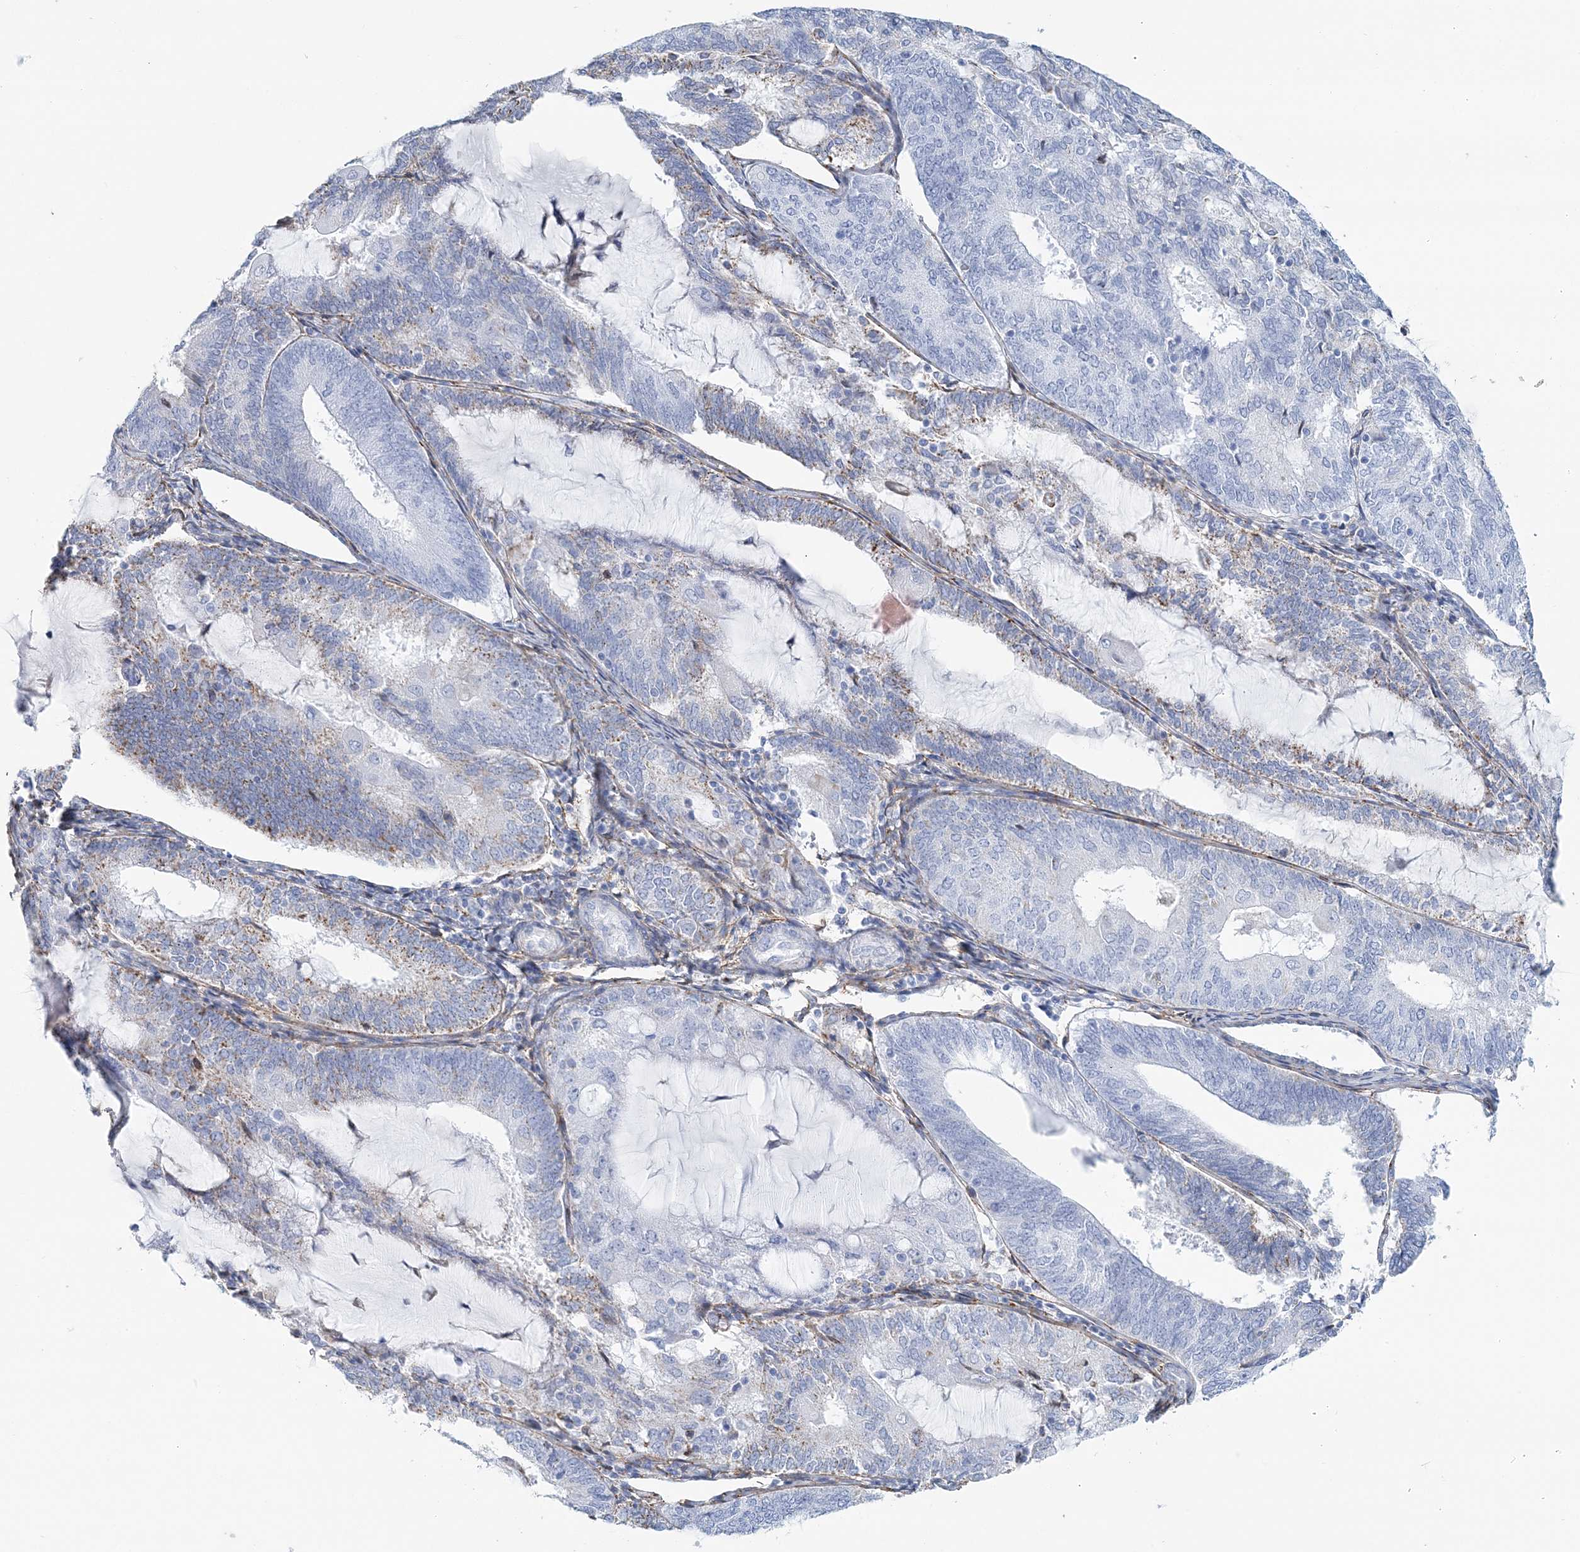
{"staining": {"intensity": "weak", "quantity": "<25%", "location": "cytoplasmic/membranous"}, "tissue": "endometrial cancer", "cell_type": "Tumor cells", "image_type": "cancer", "snomed": [{"axis": "morphology", "description": "Adenocarcinoma, NOS"}, {"axis": "topography", "description": "Endometrium"}], "caption": "Immunohistochemistry image of neoplastic tissue: human endometrial cancer stained with DAB (3,3'-diaminobenzidine) demonstrates no significant protein staining in tumor cells.", "gene": "NKX6-1", "patient": {"sex": "female", "age": 81}}